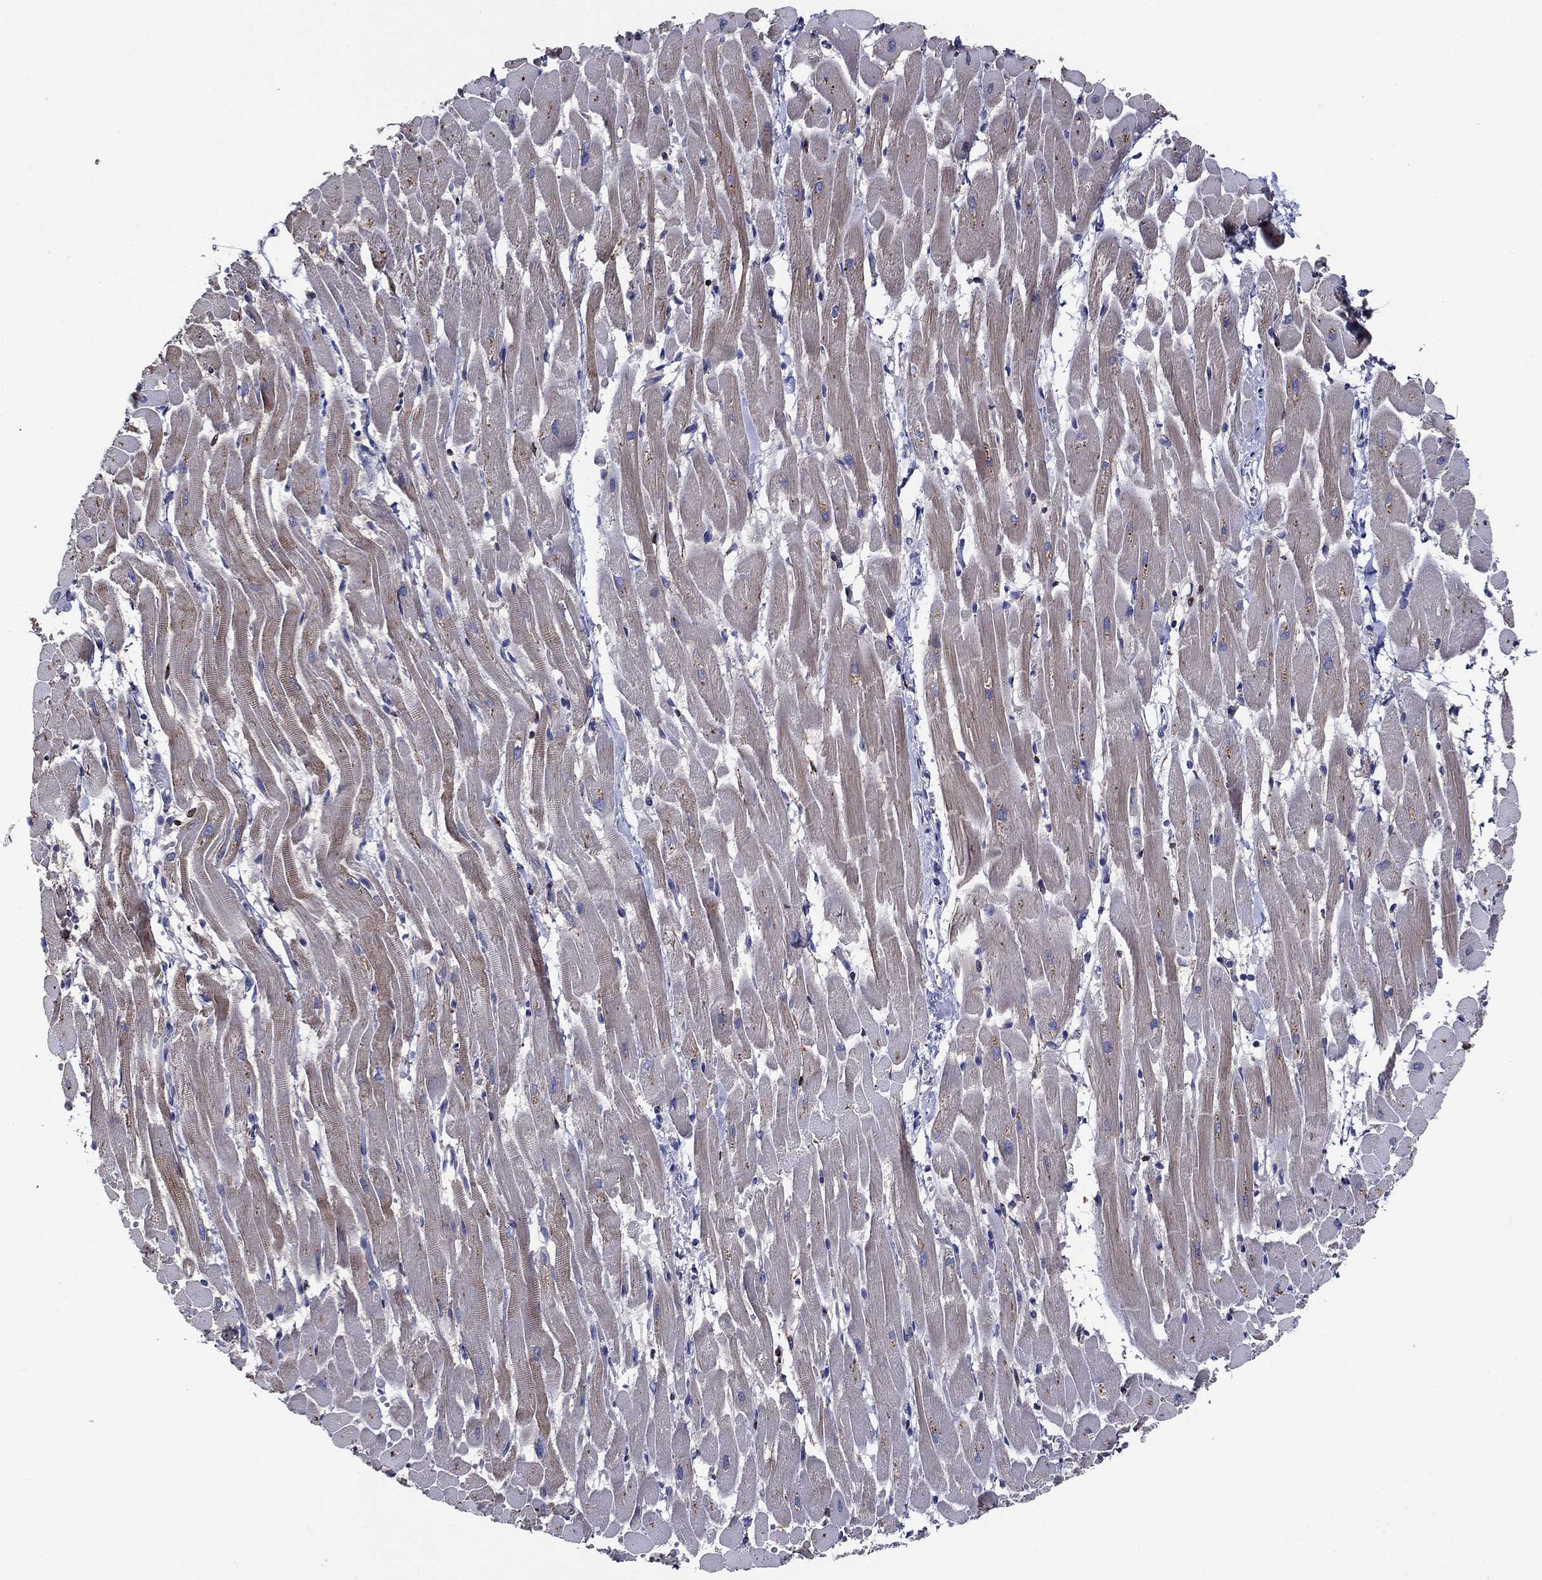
{"staining": {"intensity": "weak", "quantity": "<25%", "location": "cytoplasmic/membranous"}, "tissue": "heart muscle", "cell_type": "Cardiomyocytes", "image_type": "normal", "snomed": [{"axis": "morphology", "description": "Normal tissue, NOS"}, {"axis": "topography", "description": "Heart"}], "caption": "This is an immunohistochemistry (IHC) photomicrograph of unremarkable heart muscle. There is no expression in cardiomyocytes.", "gene": "ACE2", "patient": {"sex": "male", "age": 37}}